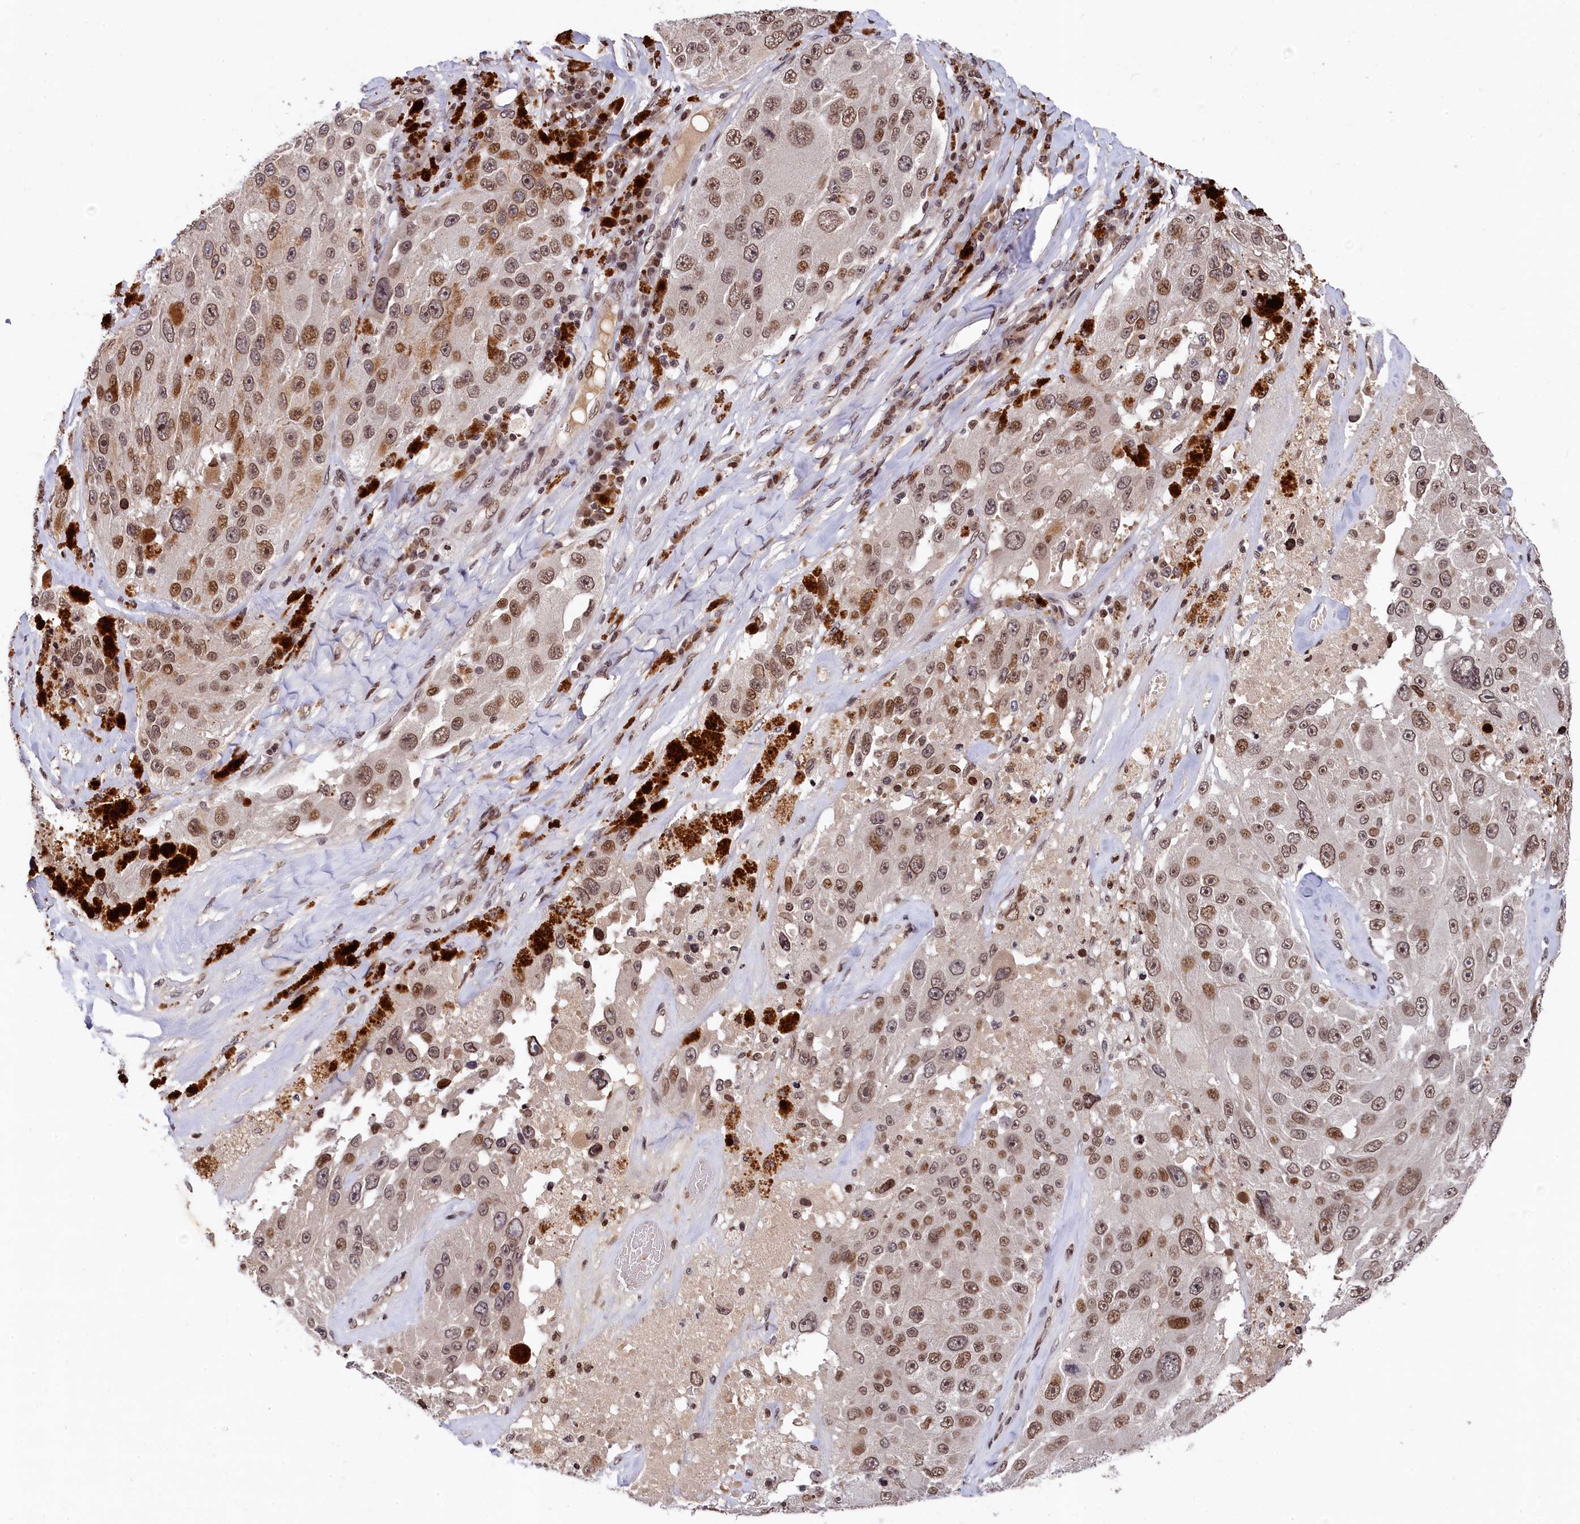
{"staining": {"intensity": "moderate", "quantity": ">75%", "location": "nuclear"}, "tissue": "melanoma", "cell_type": "Tumor cells", "image_type": "cancer", "snomed": [{"axis": "morphology", "description": "Malignant melanoma, Metastatic site"}, {"axis": "topography", "description": "Lymph node"}], "caption": "Approximately >75% of tumor cells in human melanoma display moderate nuclear protein expression as visualized by brown immunohistochemical staining.", "gene": "FAM217B", "patient": {"sex": "male", "age": 62}}